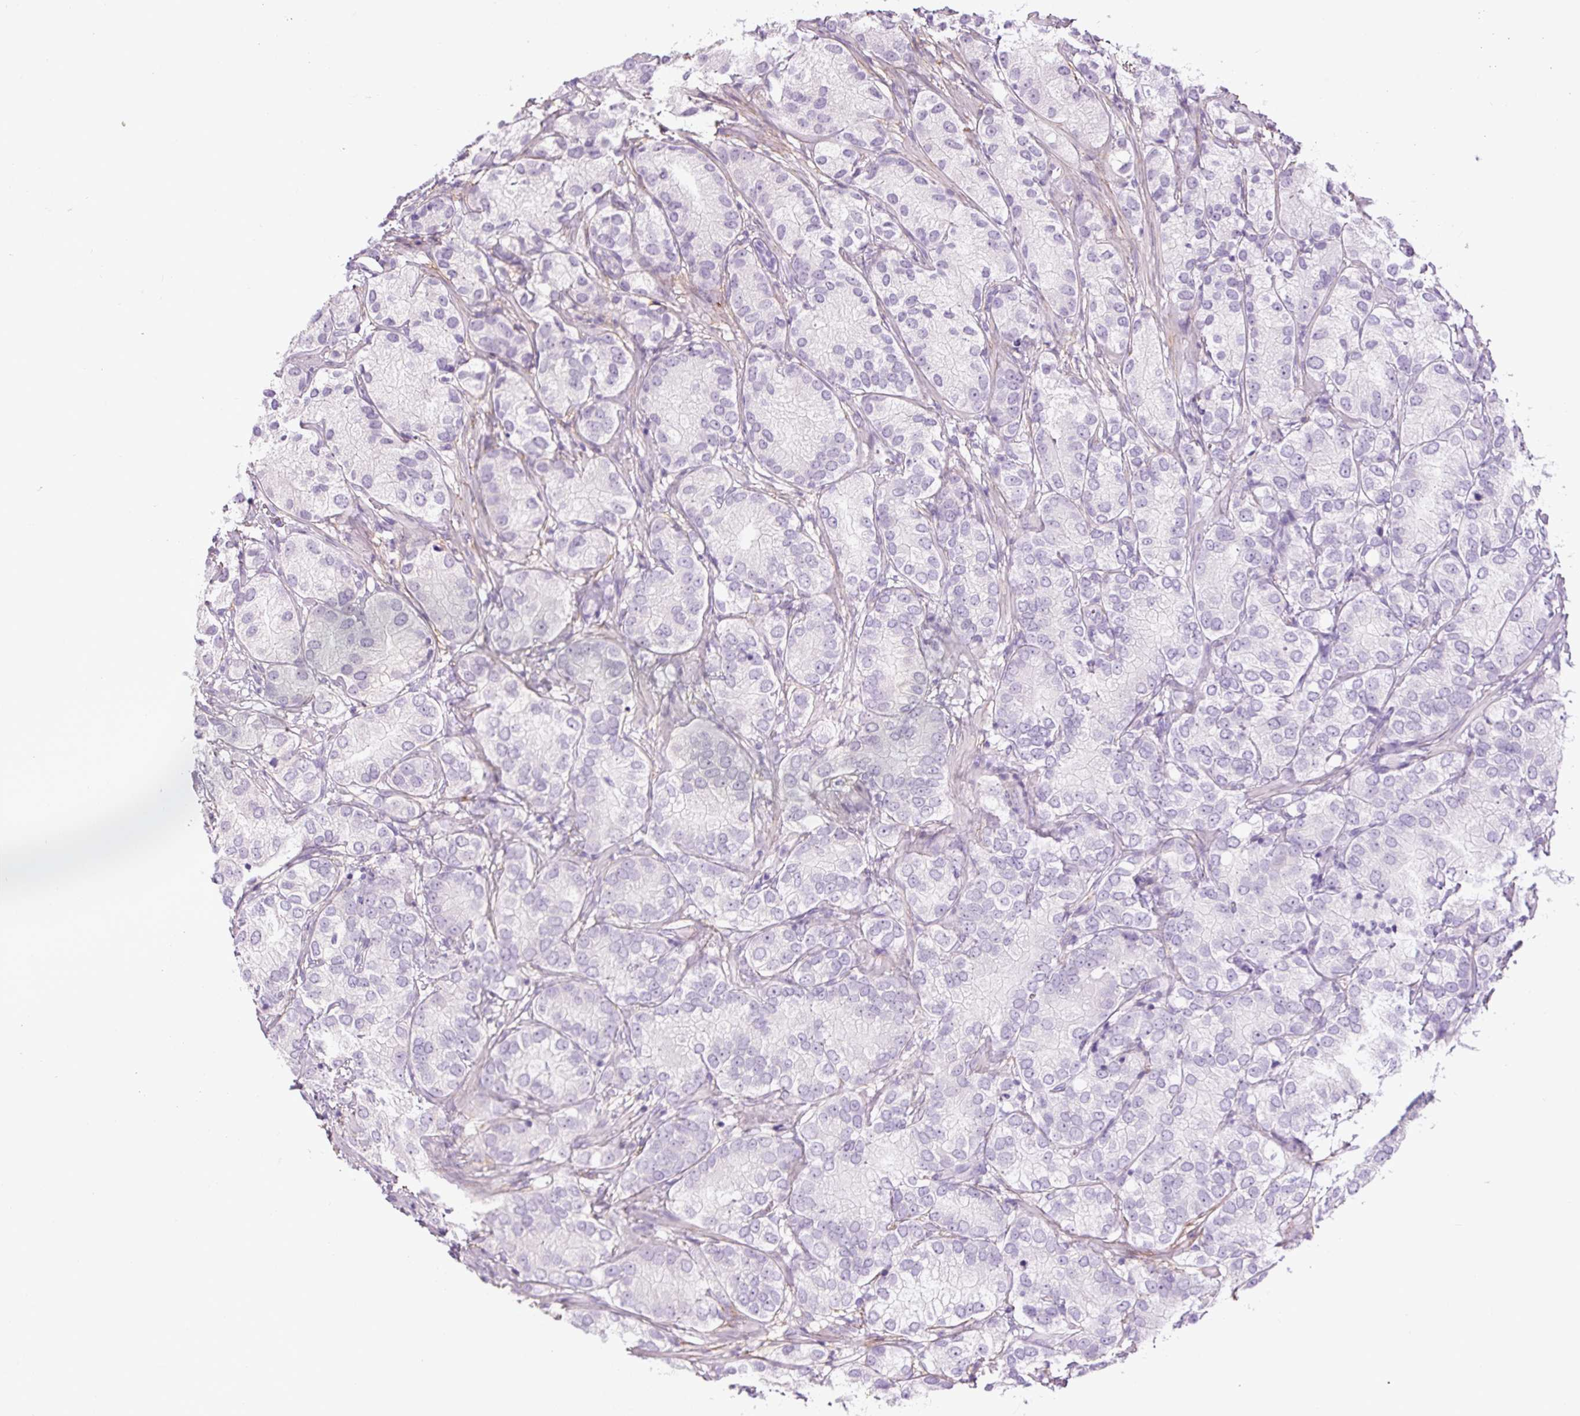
{"staining": {"intensity": "negative", "quantity": "none", "location": "none"}, "tissue": "prostate cancer", "cell_type": "Tumor cells", "image_type": "cancer", "snomed": [{"axis": "morphology", "description": "Adenocarcinoma, High grade"}, {"axis": "topography", "description": "Prostate"}], "caption": "DAB (3,3'-diaminobenzidine) immunohistochemical staining of human prostate cancer (adenocarcinoma (high-grade)) demonstrates no significant positivity in tumor cells. The staining was performed using DAB to visualize the protein expression in brown, while the nuclei were stained in blue with hematoxylin (Magnification: 20x).", "gene": "FBN1", "patient": {"sex": "male", "age": 82}}